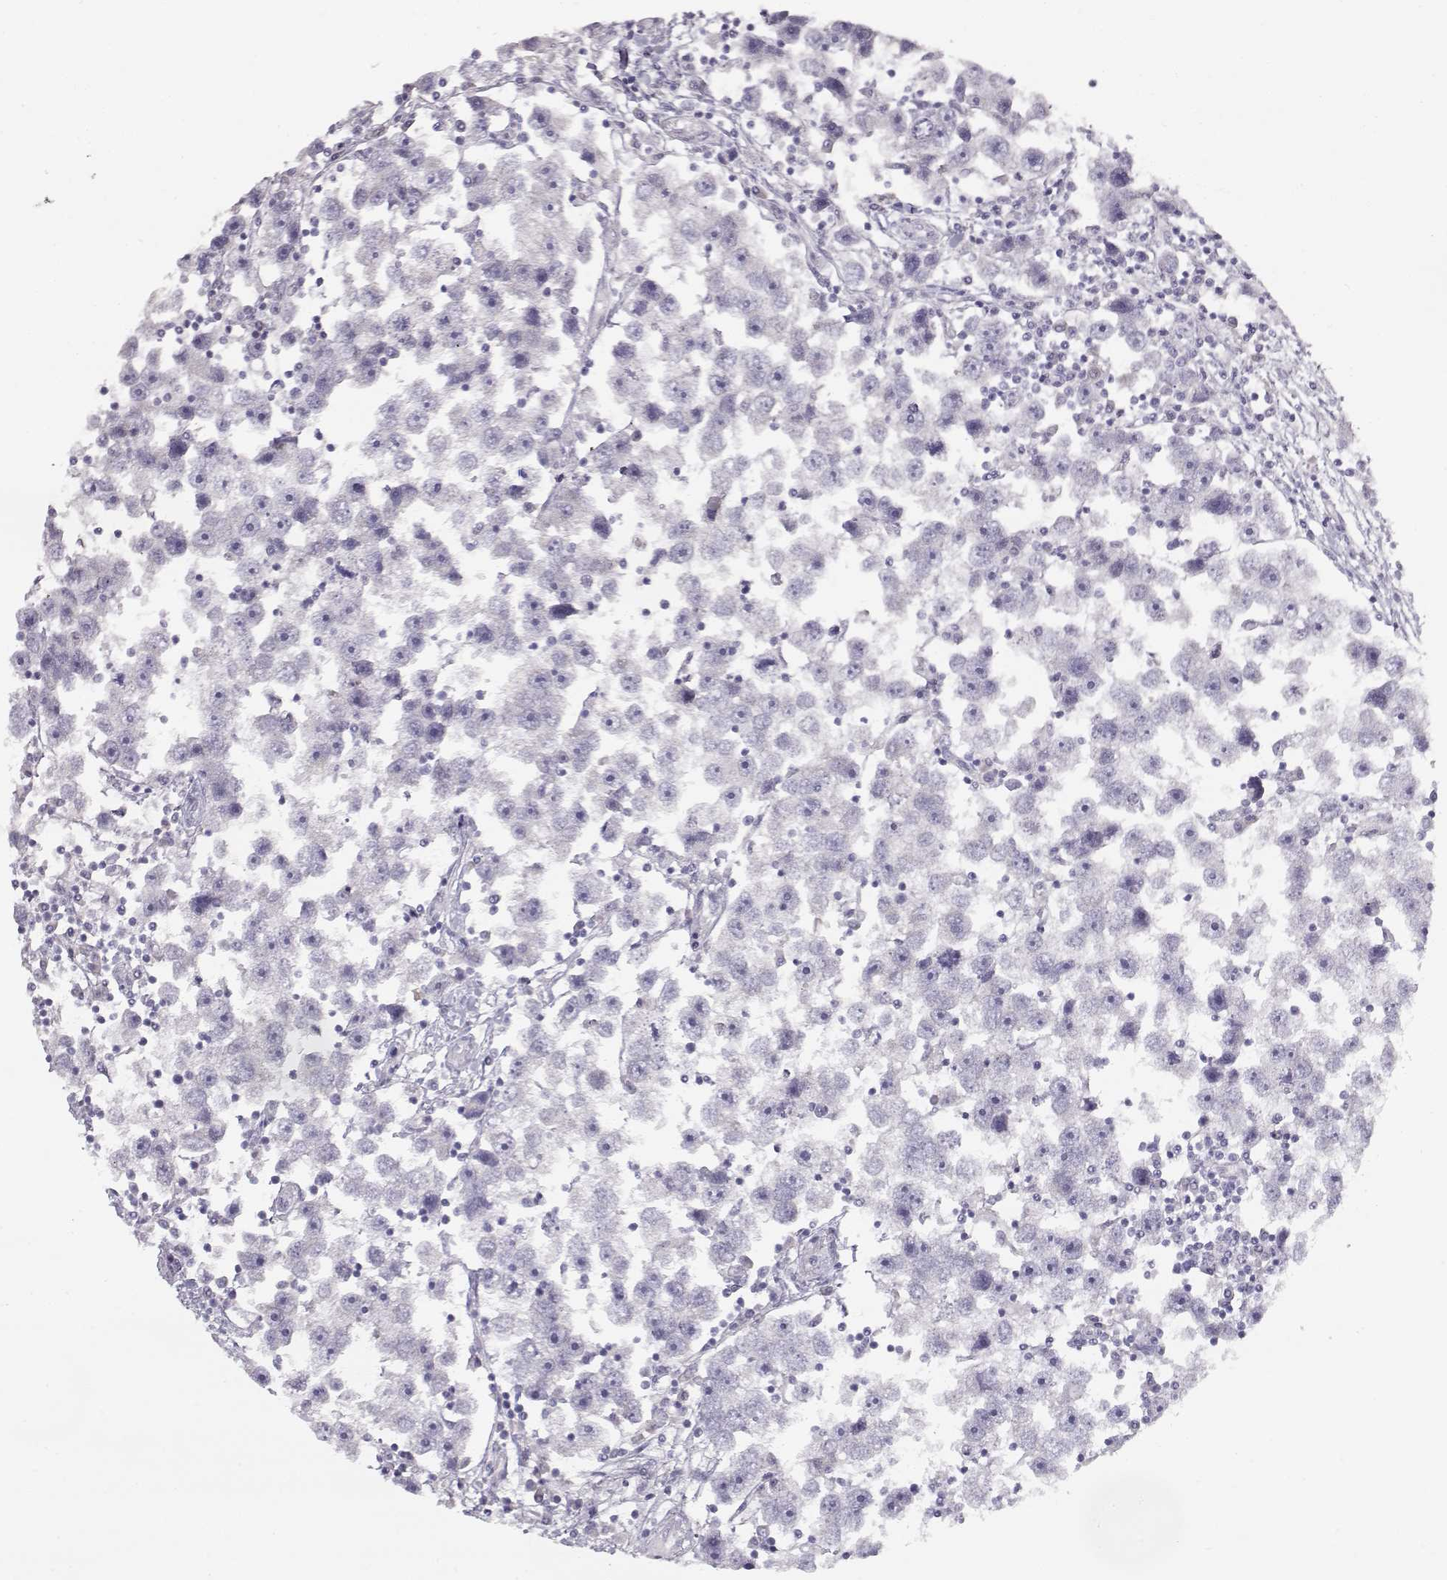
{"staining": {"intensity": "negative", "quantity": "none", "location": "none"}, "tissue": "testis cancer", "cell_type": "Tumor cells", "image_type": "cancer", "snomed": [{"axis": "morphology", "description": "Seminoma, NOS"}, {"axis": "topography", "description": "Testis"}], "caption": "Testis cancer (seminoma) was stained to show a protein in brown. There is no significant staining in tumor cells. Brightfield microscopy of IHC stained with DAB (brown) and hematoxylin (blue), captured at high magnification.", "gene": "GLIPR1L2", "patient": {"sex": "male", "age": 30}}